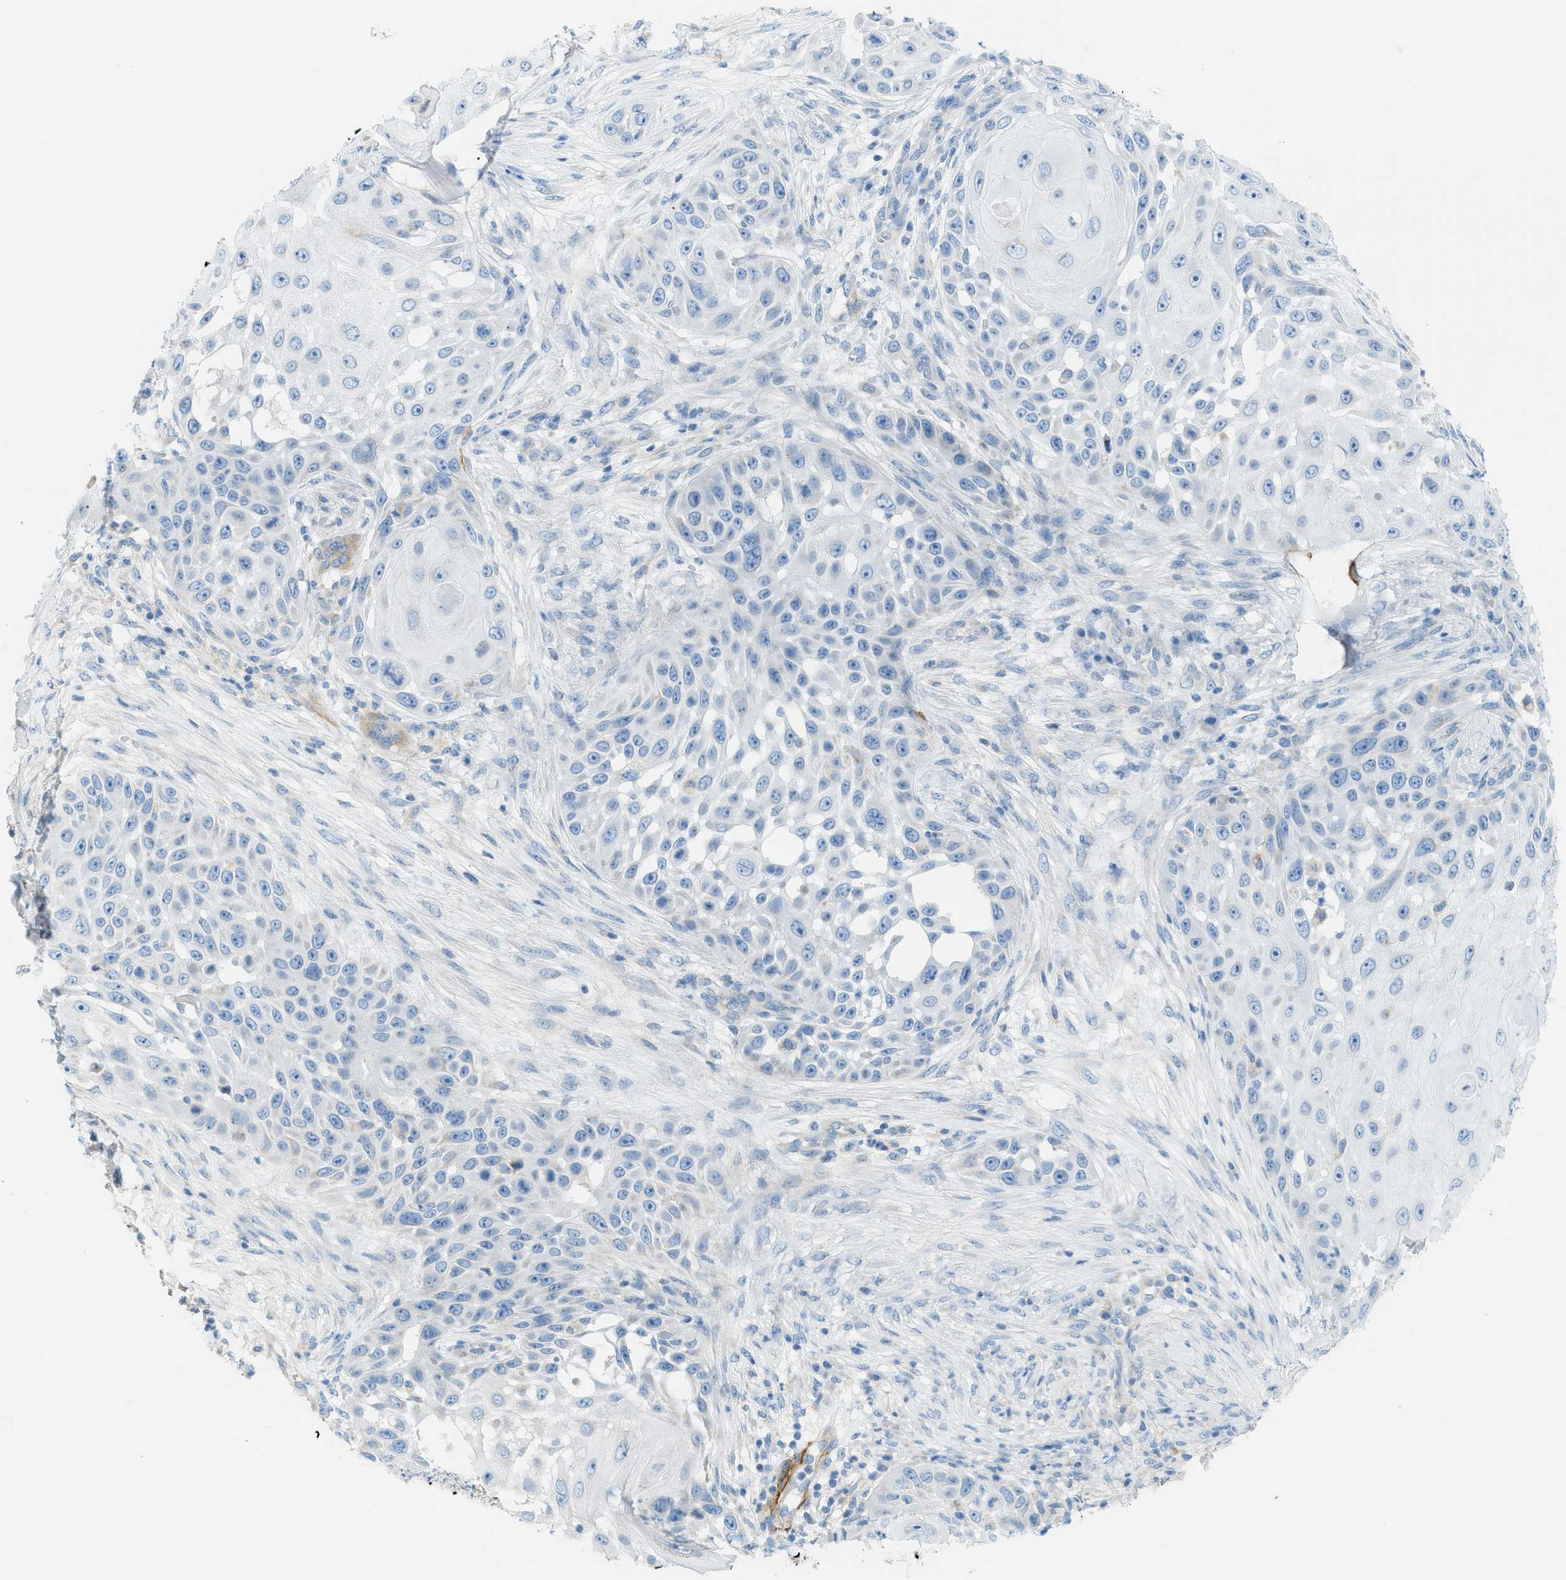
{"staining": {"intensity": "negative", "quantity": "none", "location": "none"}, "tissue": "skin cancer", "cell_type": "Tumor cells", "image_type": "cancer", "snomed": [{"axis": "morphology", "description": "Squamous cell carcinoma, NOS"}, {"axis": "topography", "description": "Skin"}], "caption": "A photomicrograph of human skin squamous cell carcinoma is negative for staining in tumor cells.", "gene": "MYH11", "patient": {"sex": "female", "age": 44}}